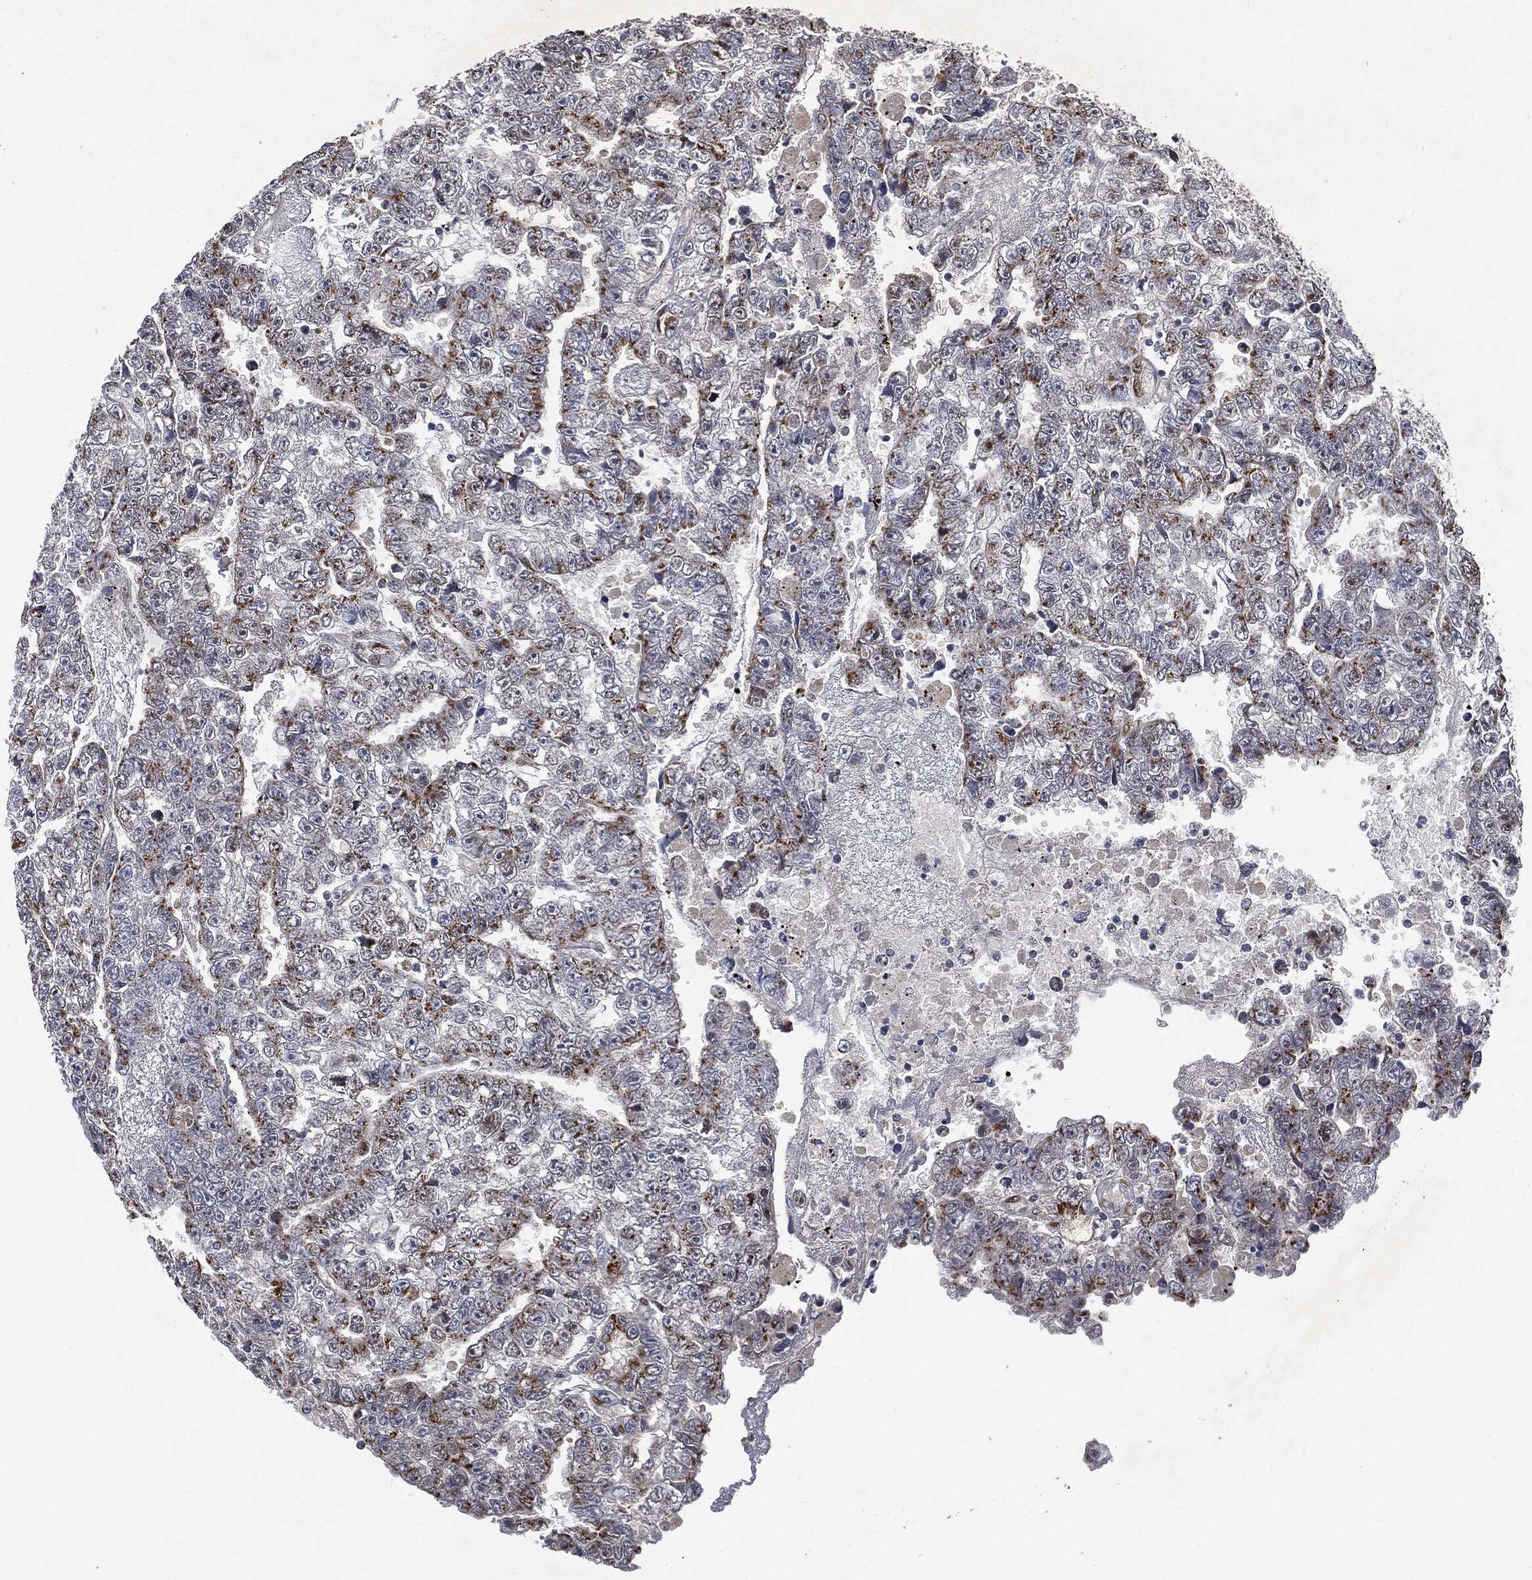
{"staining": {"intensity": "moderate", "quantity": "25%-75%", "location": "cytoplasmic/membranous"}, "tissue": "testis cancer", "cell_type": "Tumor cells", "image_type": "cancer", "snomed": [{"axis": "morphology", "description": "Carcinoma, Embryonal, NOS"}, {"axis": "topography", "description": "Testis"}], "caption": "Testis cancer (embryonal carcinoma) stained for a protein exhibits moderate cytoplasmic/membranous positivity in tumor cells.", "gene": "CASD1", "patient": {"sex": "male", "age": 25}}